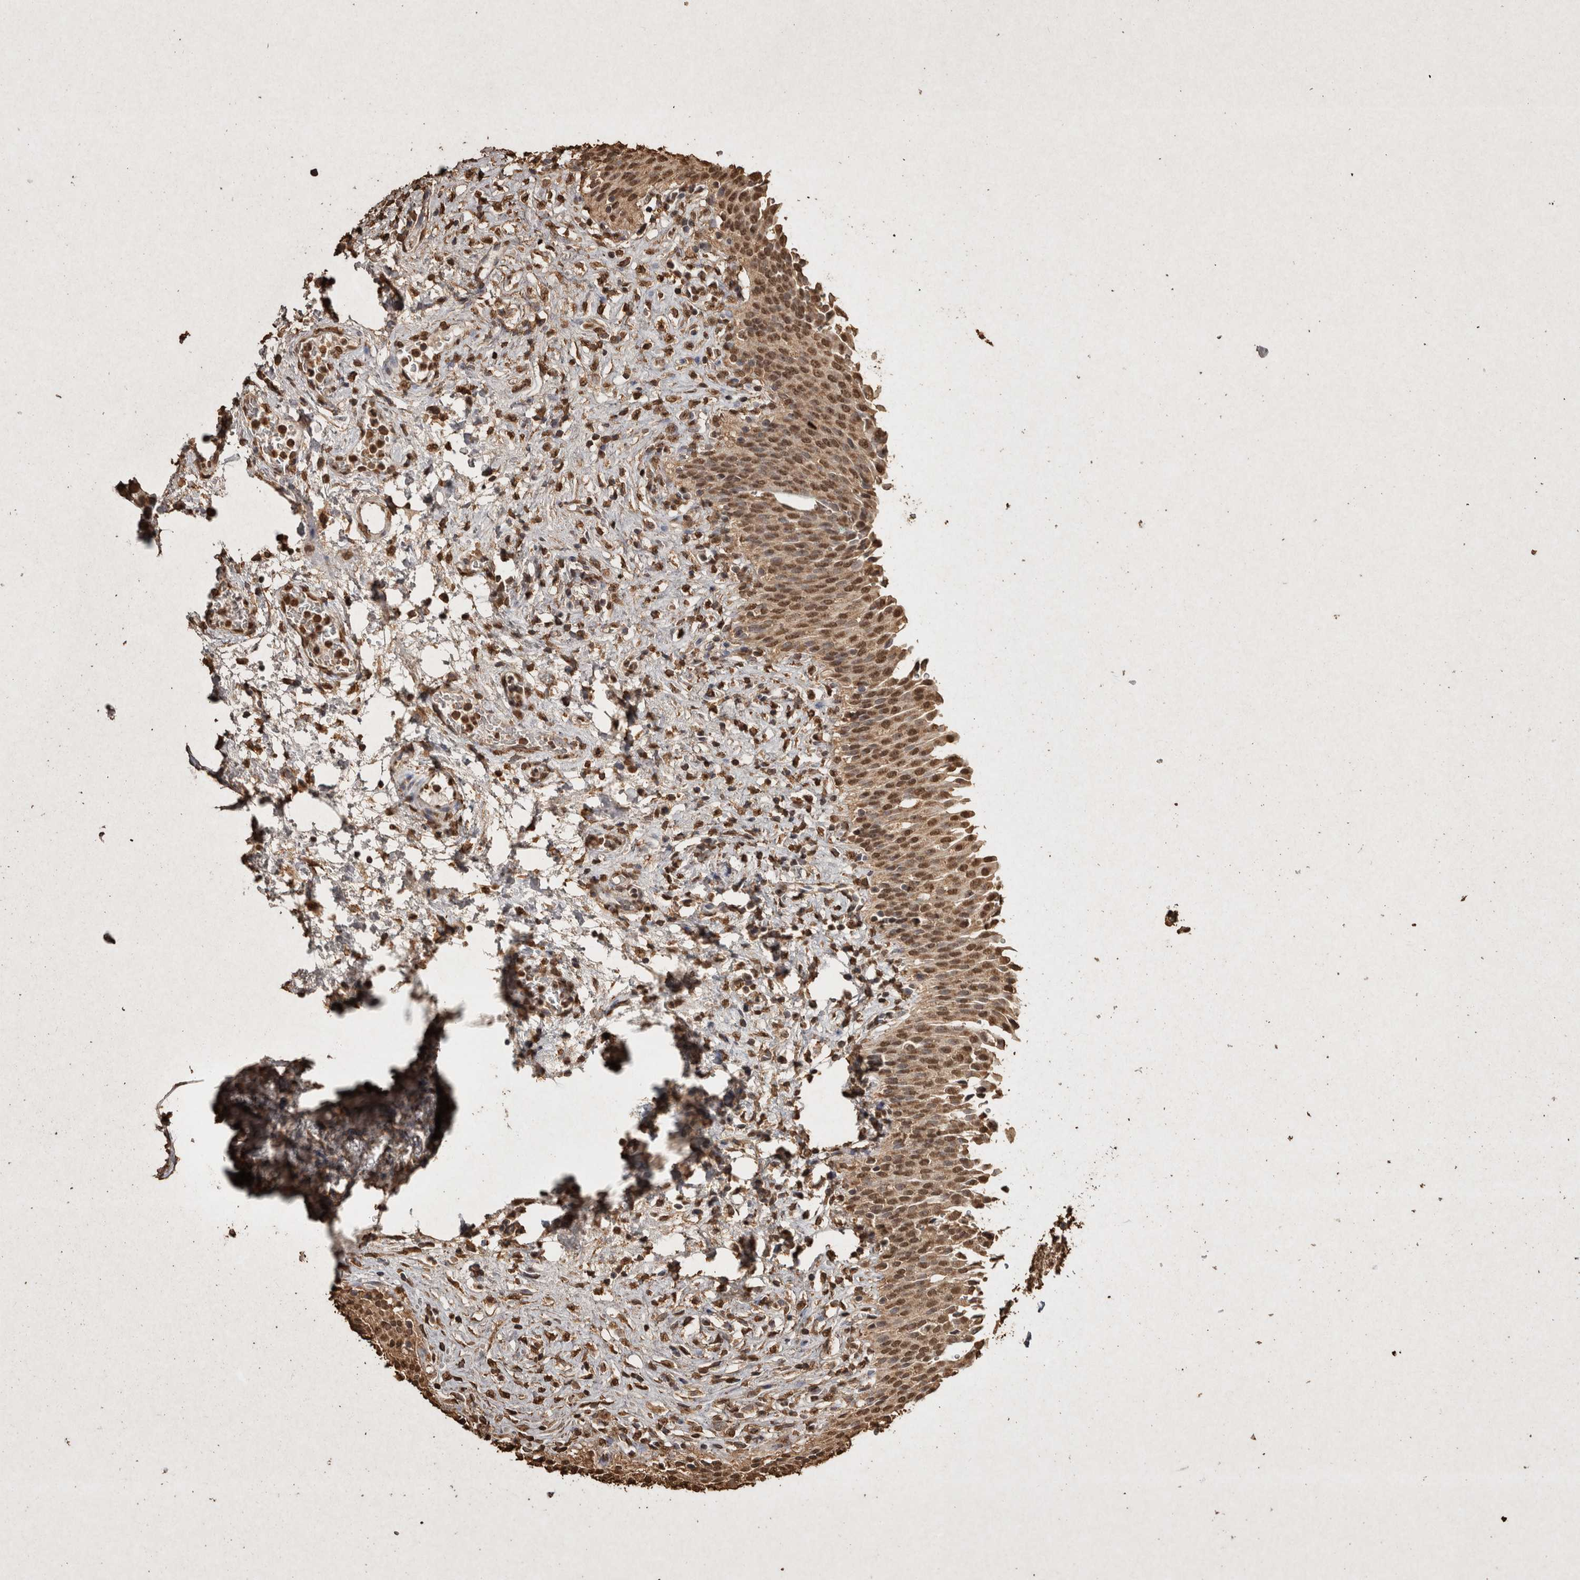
{"staining": {"intensity": "strong", "quantity": ">75%", "location": "nuclear"}, "tissue": "urinary bladder", "cell_type": "Urothelial cells", "image_type": "normal", "snomed": [{"axis": "morphology", "description": "Urothelial carcinoma, High grade"}, {"axis": "topography", "description": "Urinary bladder"}], "caption": "Urothelial cells exhibit high levels of strong nuclear staining in approximately >75% of cells in benign urinary bladder.", "gene": "FSTL3", "patient": {"sex": "male", "age": 46}}